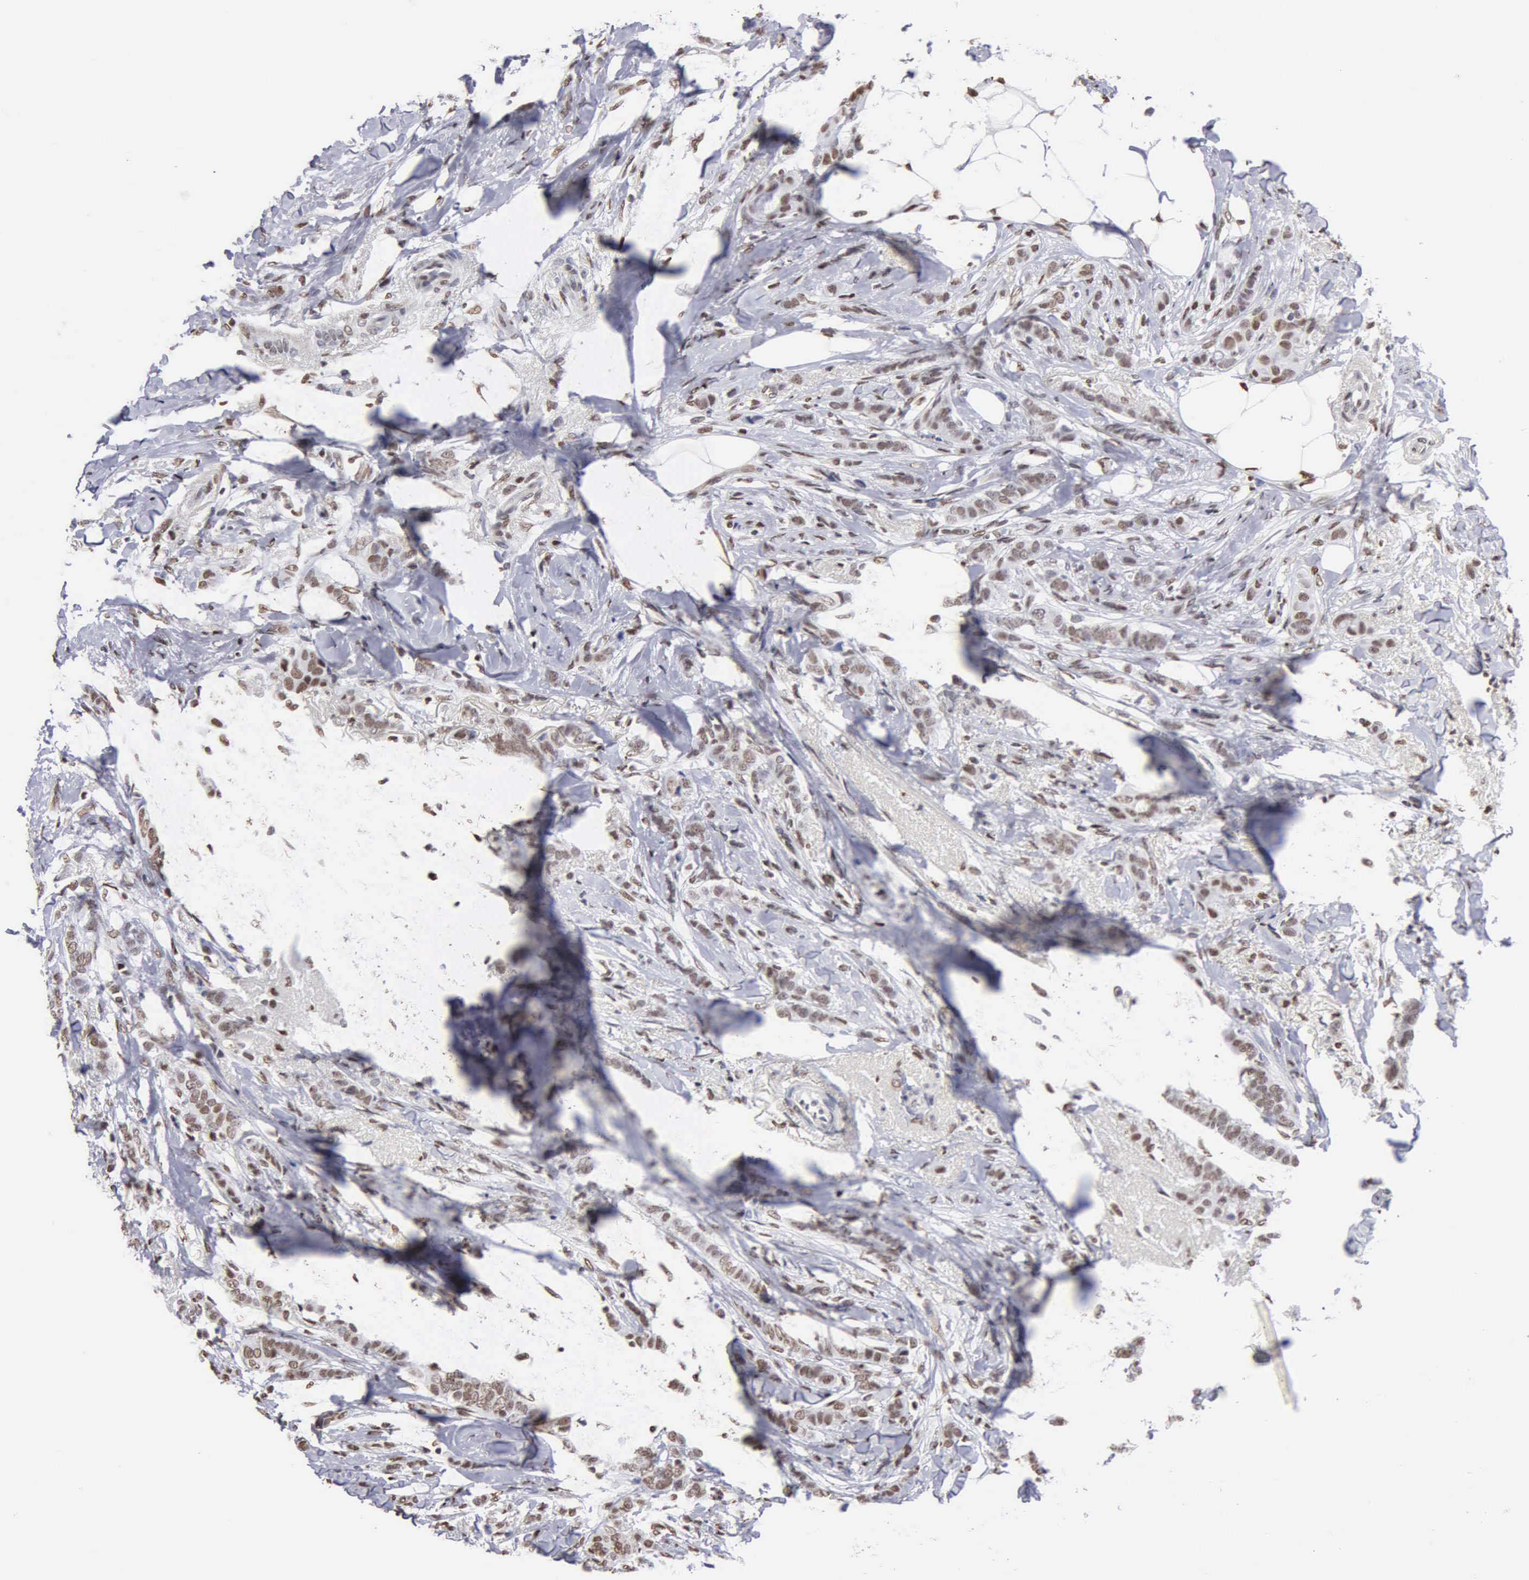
{"staining": {"intensity": "moderate", "quantity": "25%-75%", "location": "nuclear"}, "tissue": "breast cancer", "cell_type": "Tumor cells", "image_type": "cancer", "snomed": [{"axis": "morphology", "description": "Lobular carcinoma"}, {"axis": "topography", "description": "Breast"}], "caption": "Protein staining by immunohistochemistry (IHC) demonstrates moderate nuclear staining in about 25%-75% of tumor cells in breast lobular carcinoma. The staining was performed using DAB (3,3'-diaminobenzidine) to visualize the protein expression in brown, while the nuclei were stained in blue with hematoxylin (Magnification: 20x).", "gene": "CCNG1", "patient": {"sex": "female", "age": 55}}